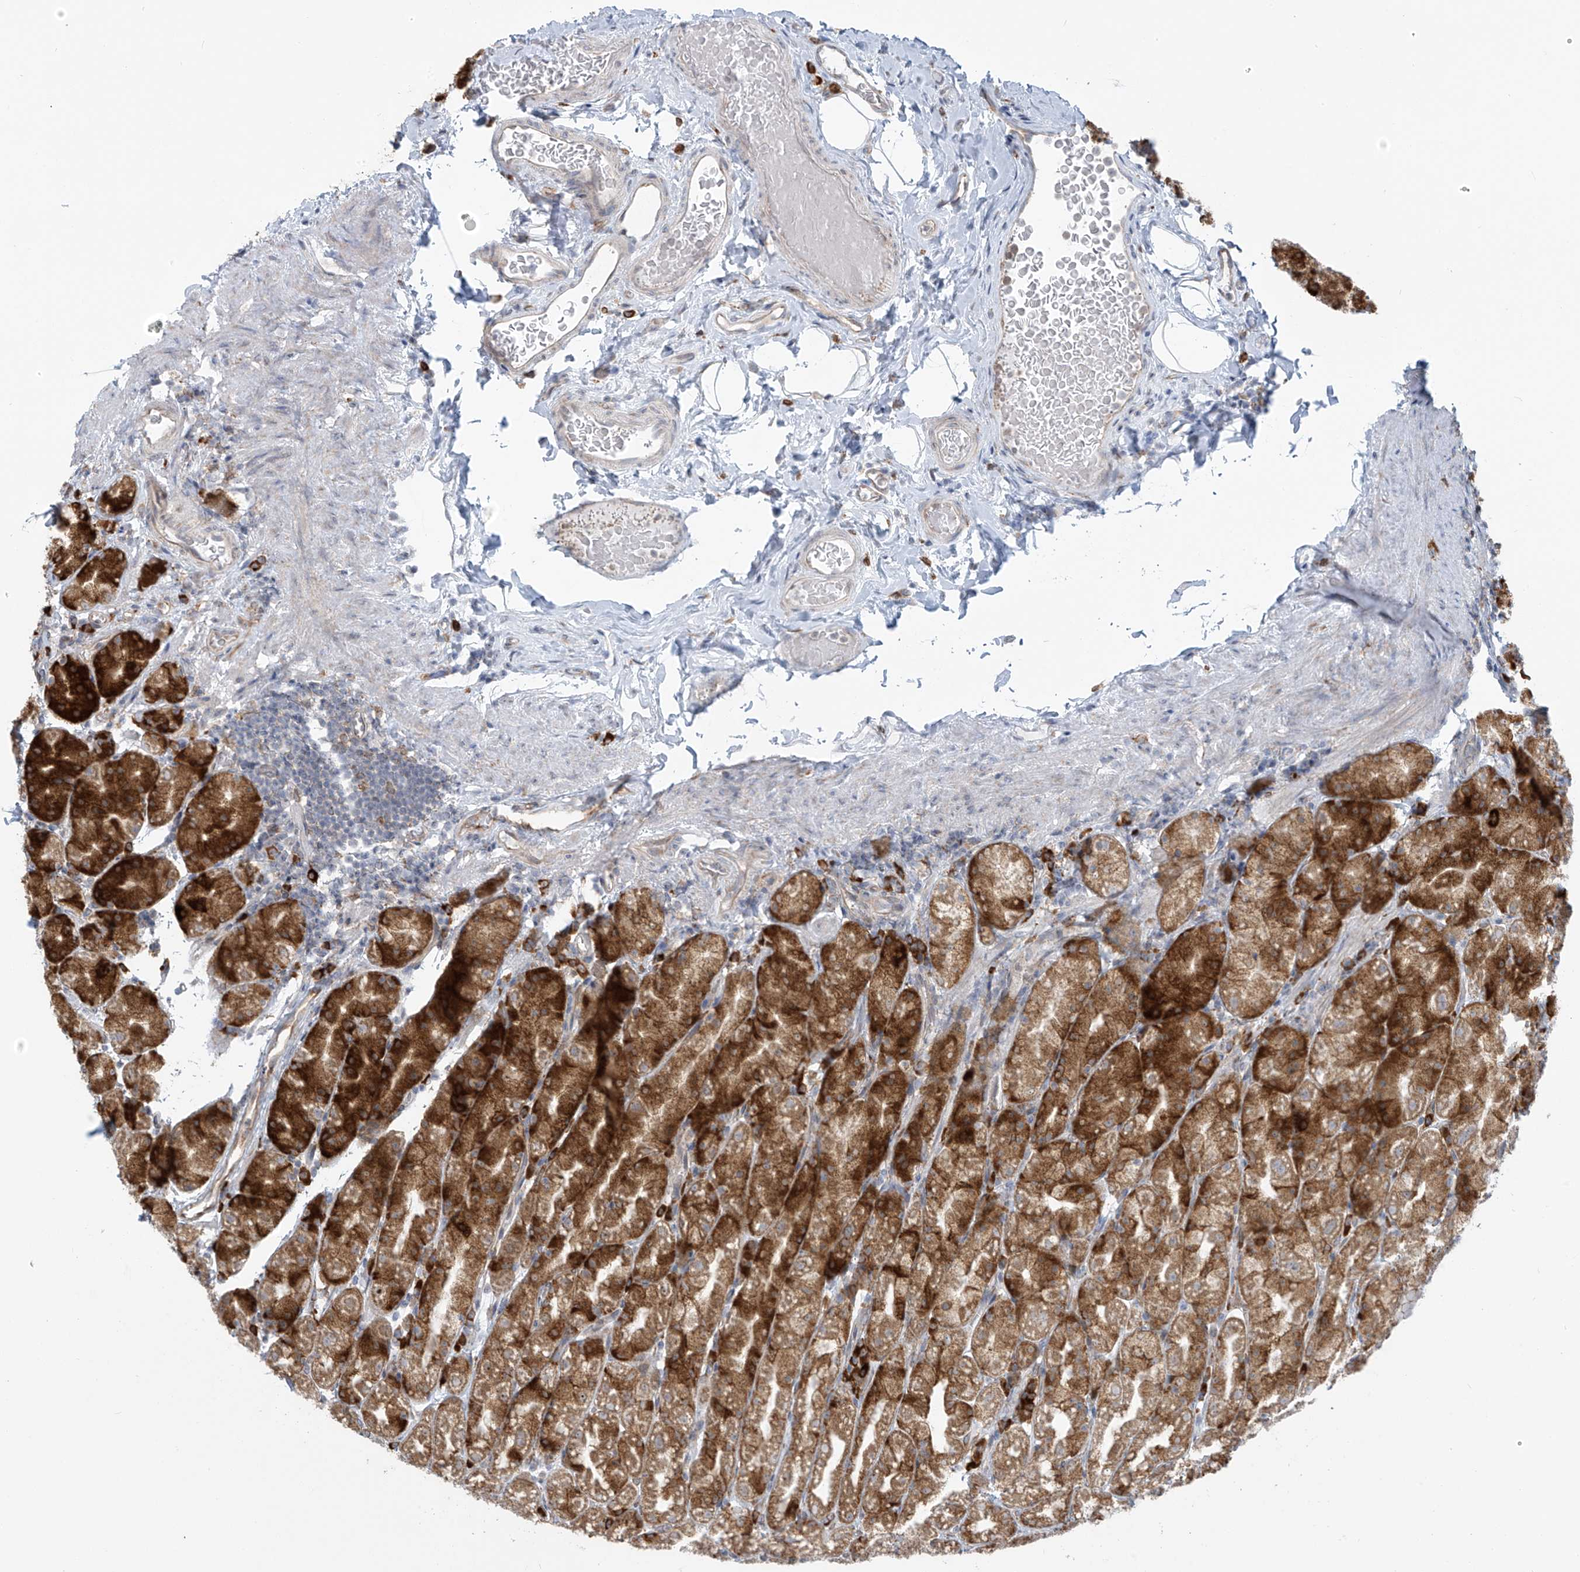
{"staining": {"intensity": "strong", "quantity": ">75%", "location": "cytoplasmic/membranous"}, "tissue": "stomach", "cell_type": "Glandular cells", "image_type": "normal", "snomed": [{"axis": "morphology", "description": "Normal tissue, NOS"}, {"axis": "topography", "description": "Stomach, upper"}], "caption": "Glandular cells display high levels of strong cytoplasmic/membranous staining in approximately >75% of cells in benign human stomach.", "gene": "KATNIP", "patient": {"sex": "male", "age": 68}}